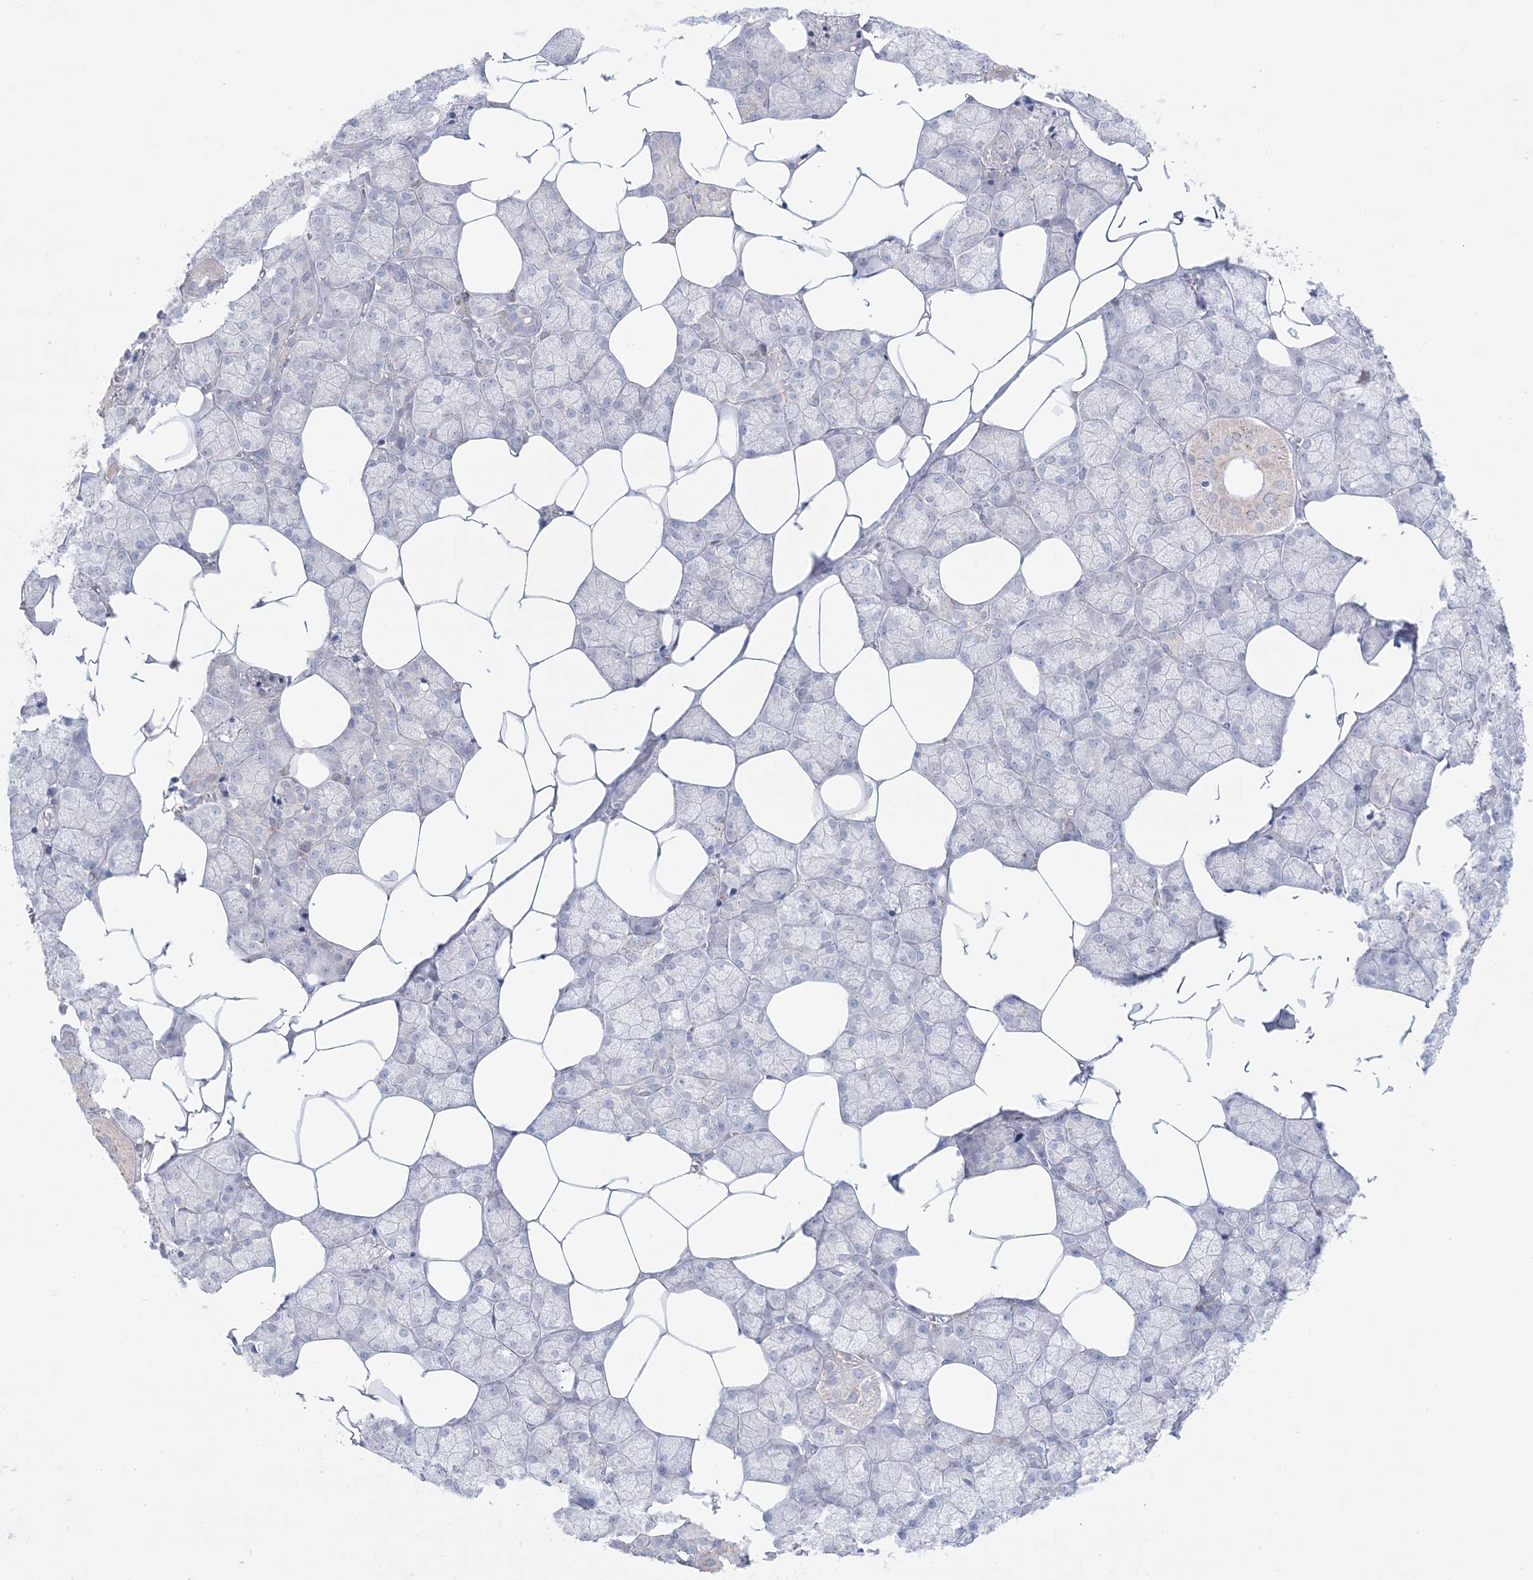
{"staining": {"intensity": "weak", "quantity": "<25%", "location": "cytoplasmic/membranous"}, "tissue": "salivary gland", "cell_type": "Glandular cells", "image_type": "normal", "snomed": [{"axis": "morphology", "description": "Normal tissue, NOS"}, {"axis": "topography", "description": "Salivary gland"}], "caption": "The histopathology image exhibits no staining of glandular cells in benign salivary gland.", "gene": "KCTD6", "patient": {"sex": "male", "age": 62}}